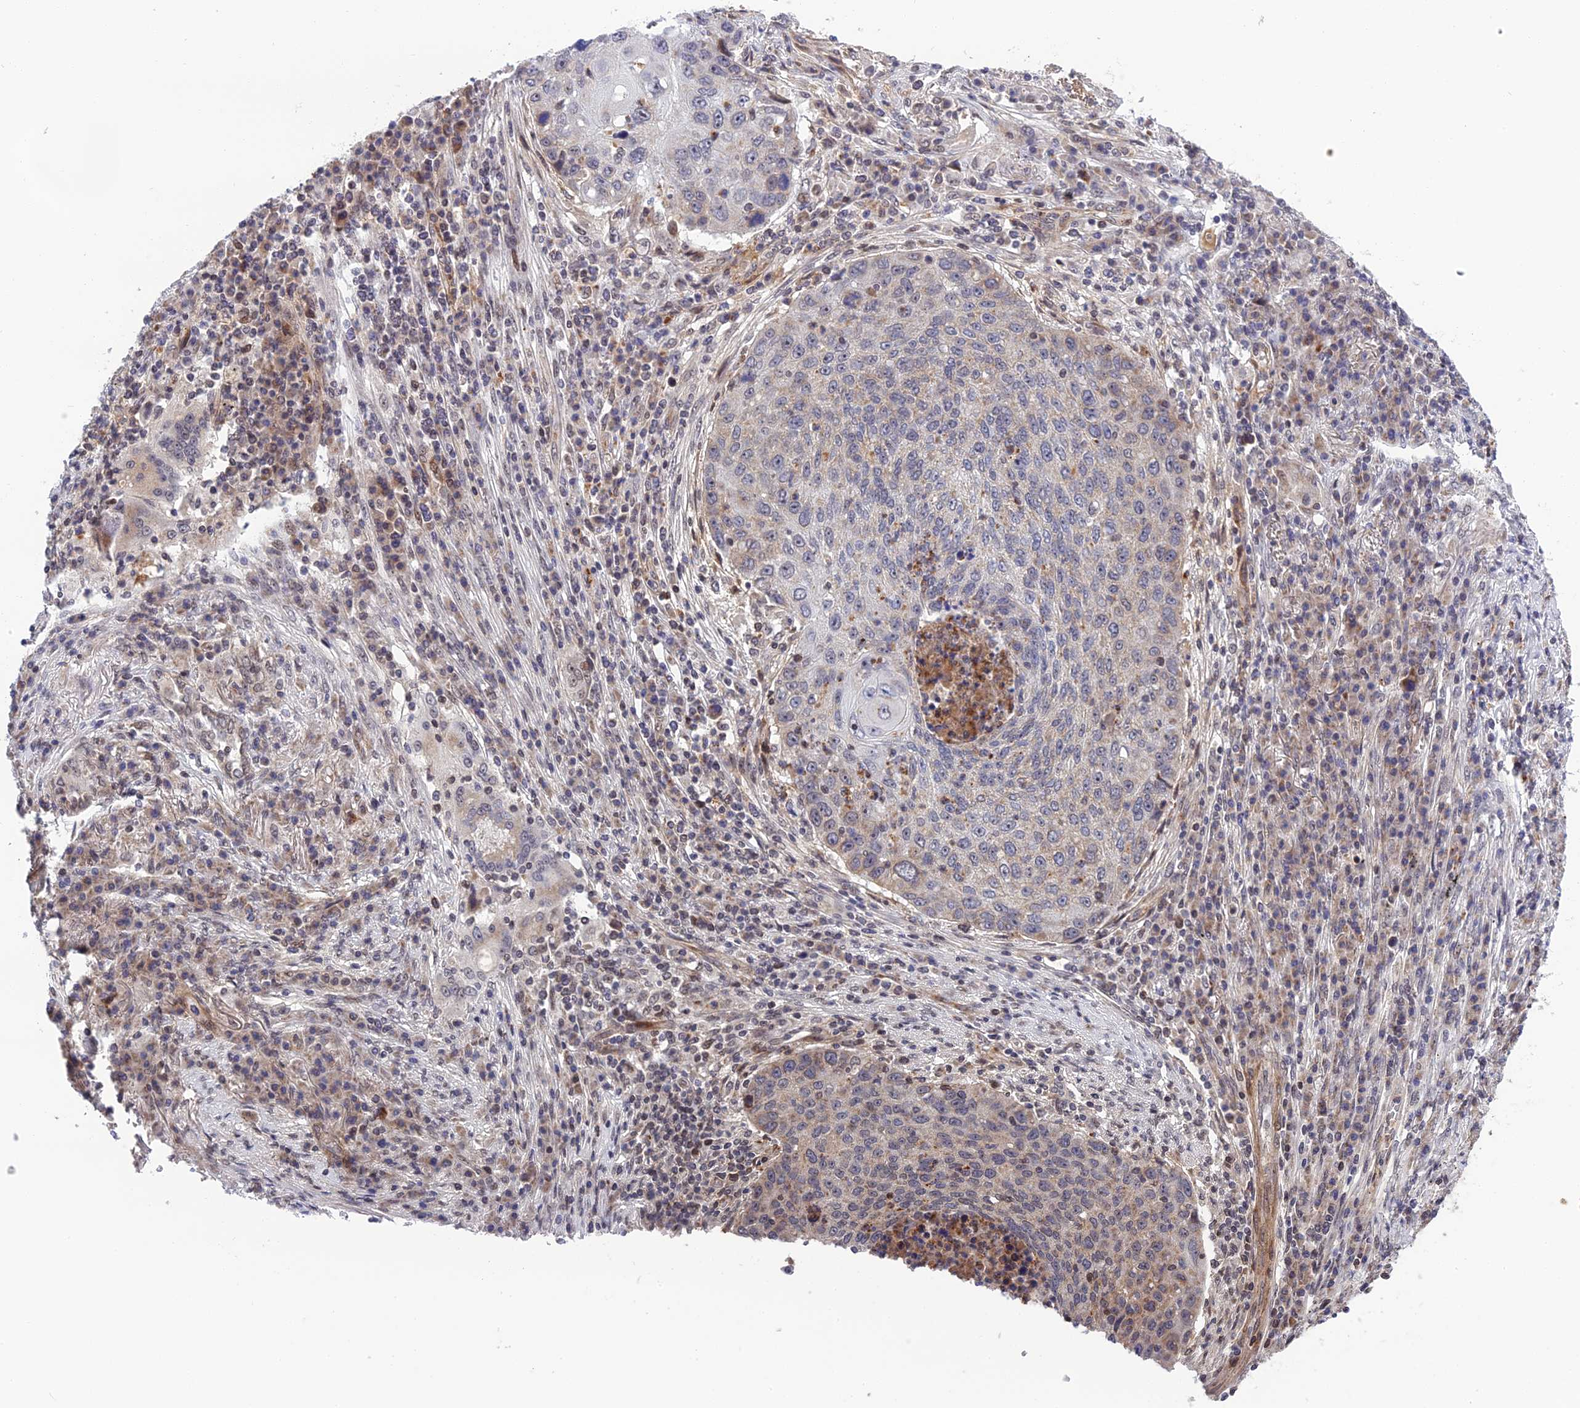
{"staining": {"intensity": "negative", "quantity": "none", "location": "none"}, "tissue": "lung cancer", "cell_type": "Tumor cells", "image_type": "cancer", "snomed": [{"axis": "morphology", "description": "Squamous cell carcinoma, NOS"}, {"axis": "topography", "description": "Lung"}], "caption": "Immunohistochemistry histopathology image of lung squamous cell carcinoma stained for a protein (brown), which exhibits no staining in tumor cells.", "gene": "REXO1", "patient": {"sex": "female", "age": 63}}